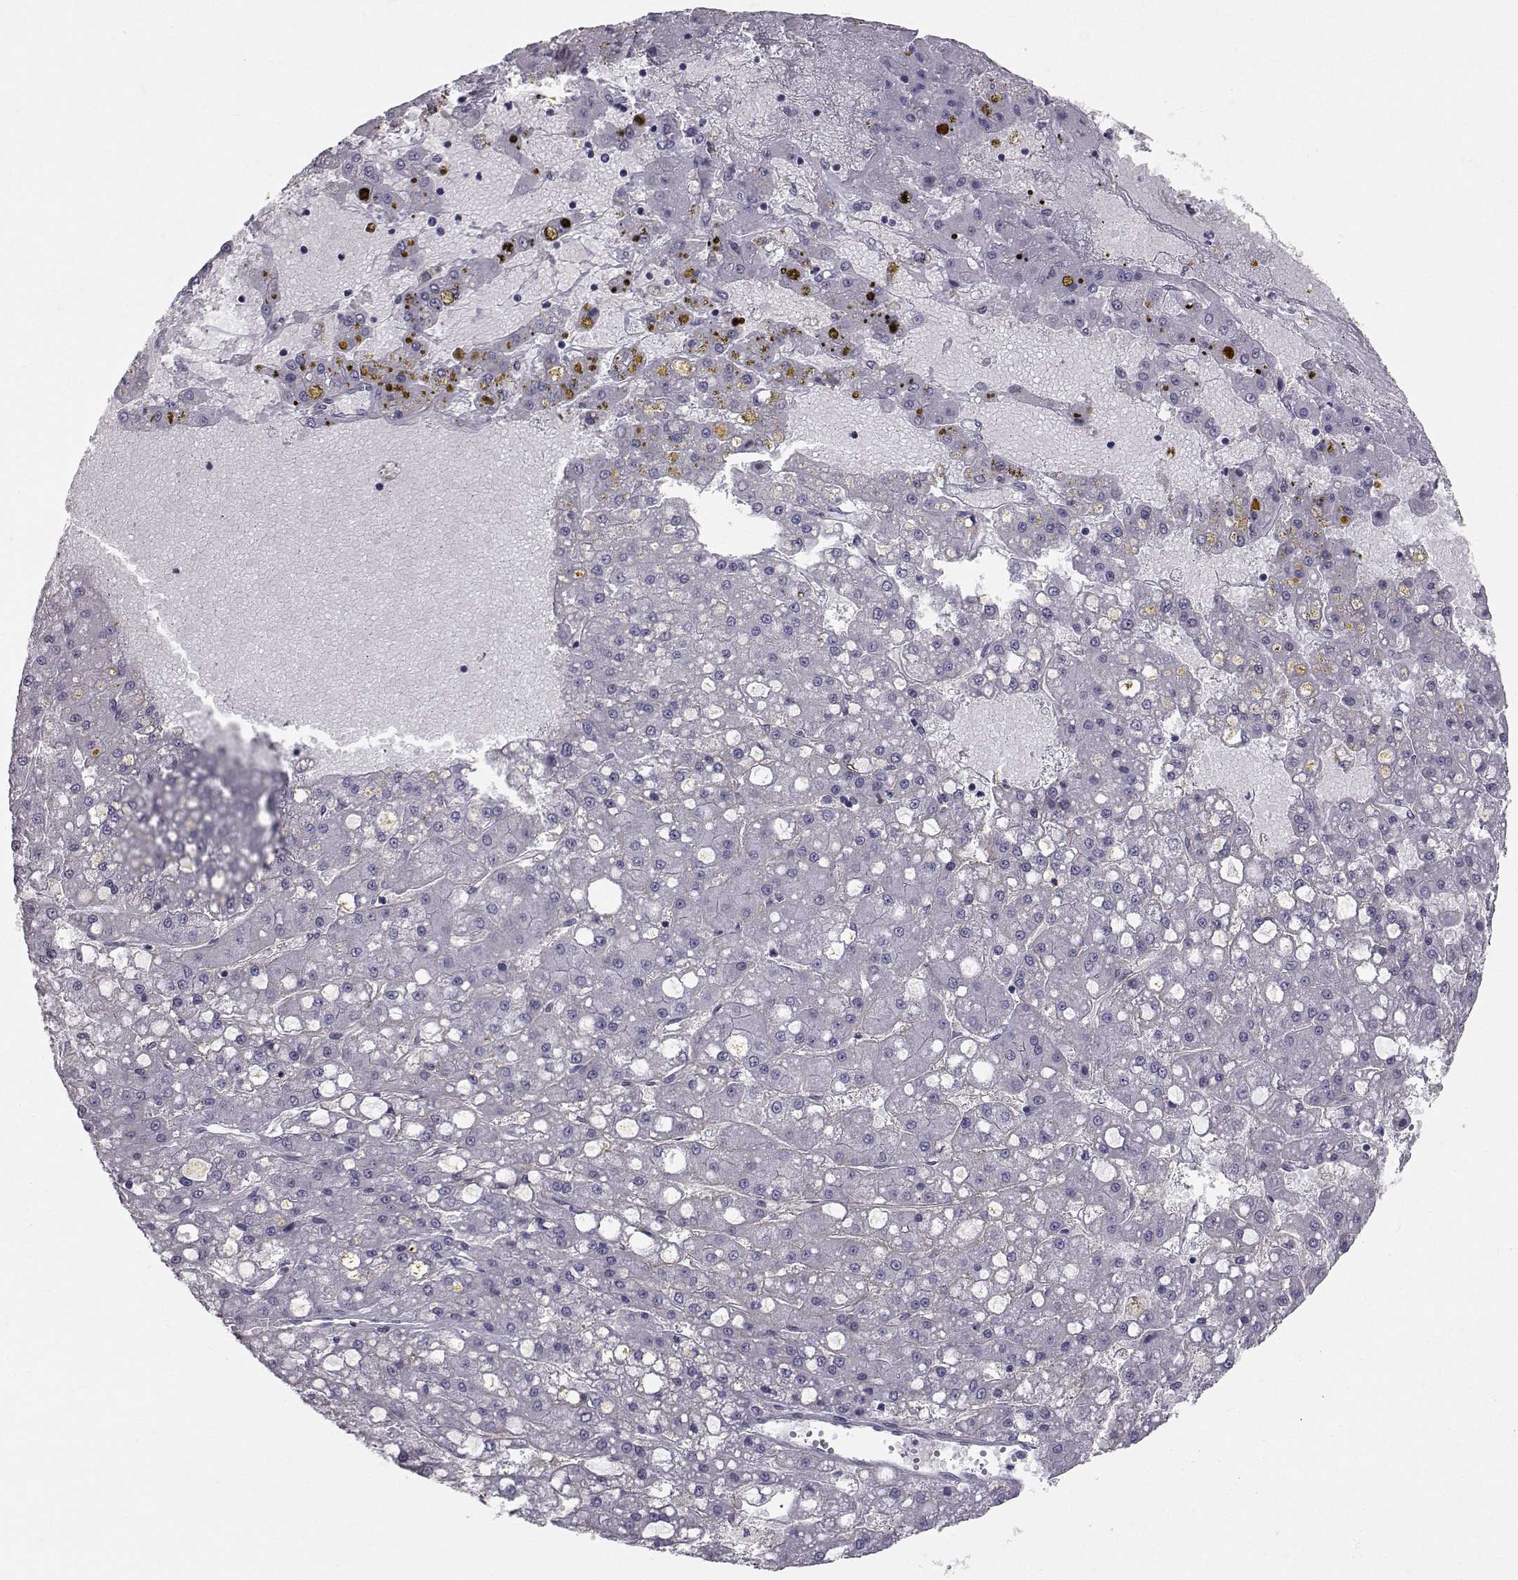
{"staining": {"intensity": "negative", "quantity": "none", "location": "none"}, "tissue": "liver cancer", "cell_type": "Tumor cells", "image_type": "cancer", "snomed": [{"axis": "morphology", "description": "Carcinoma, Hepatocellular, NOS"}, {"axis": "topography", "description": "Liver"}], "caption": "Tumor cells are negative for protein expression in human liver cancer (hepatocellular carcinoma).", "gene": "SPDYE4", "patient": {"sex": "male", "age": 67}}